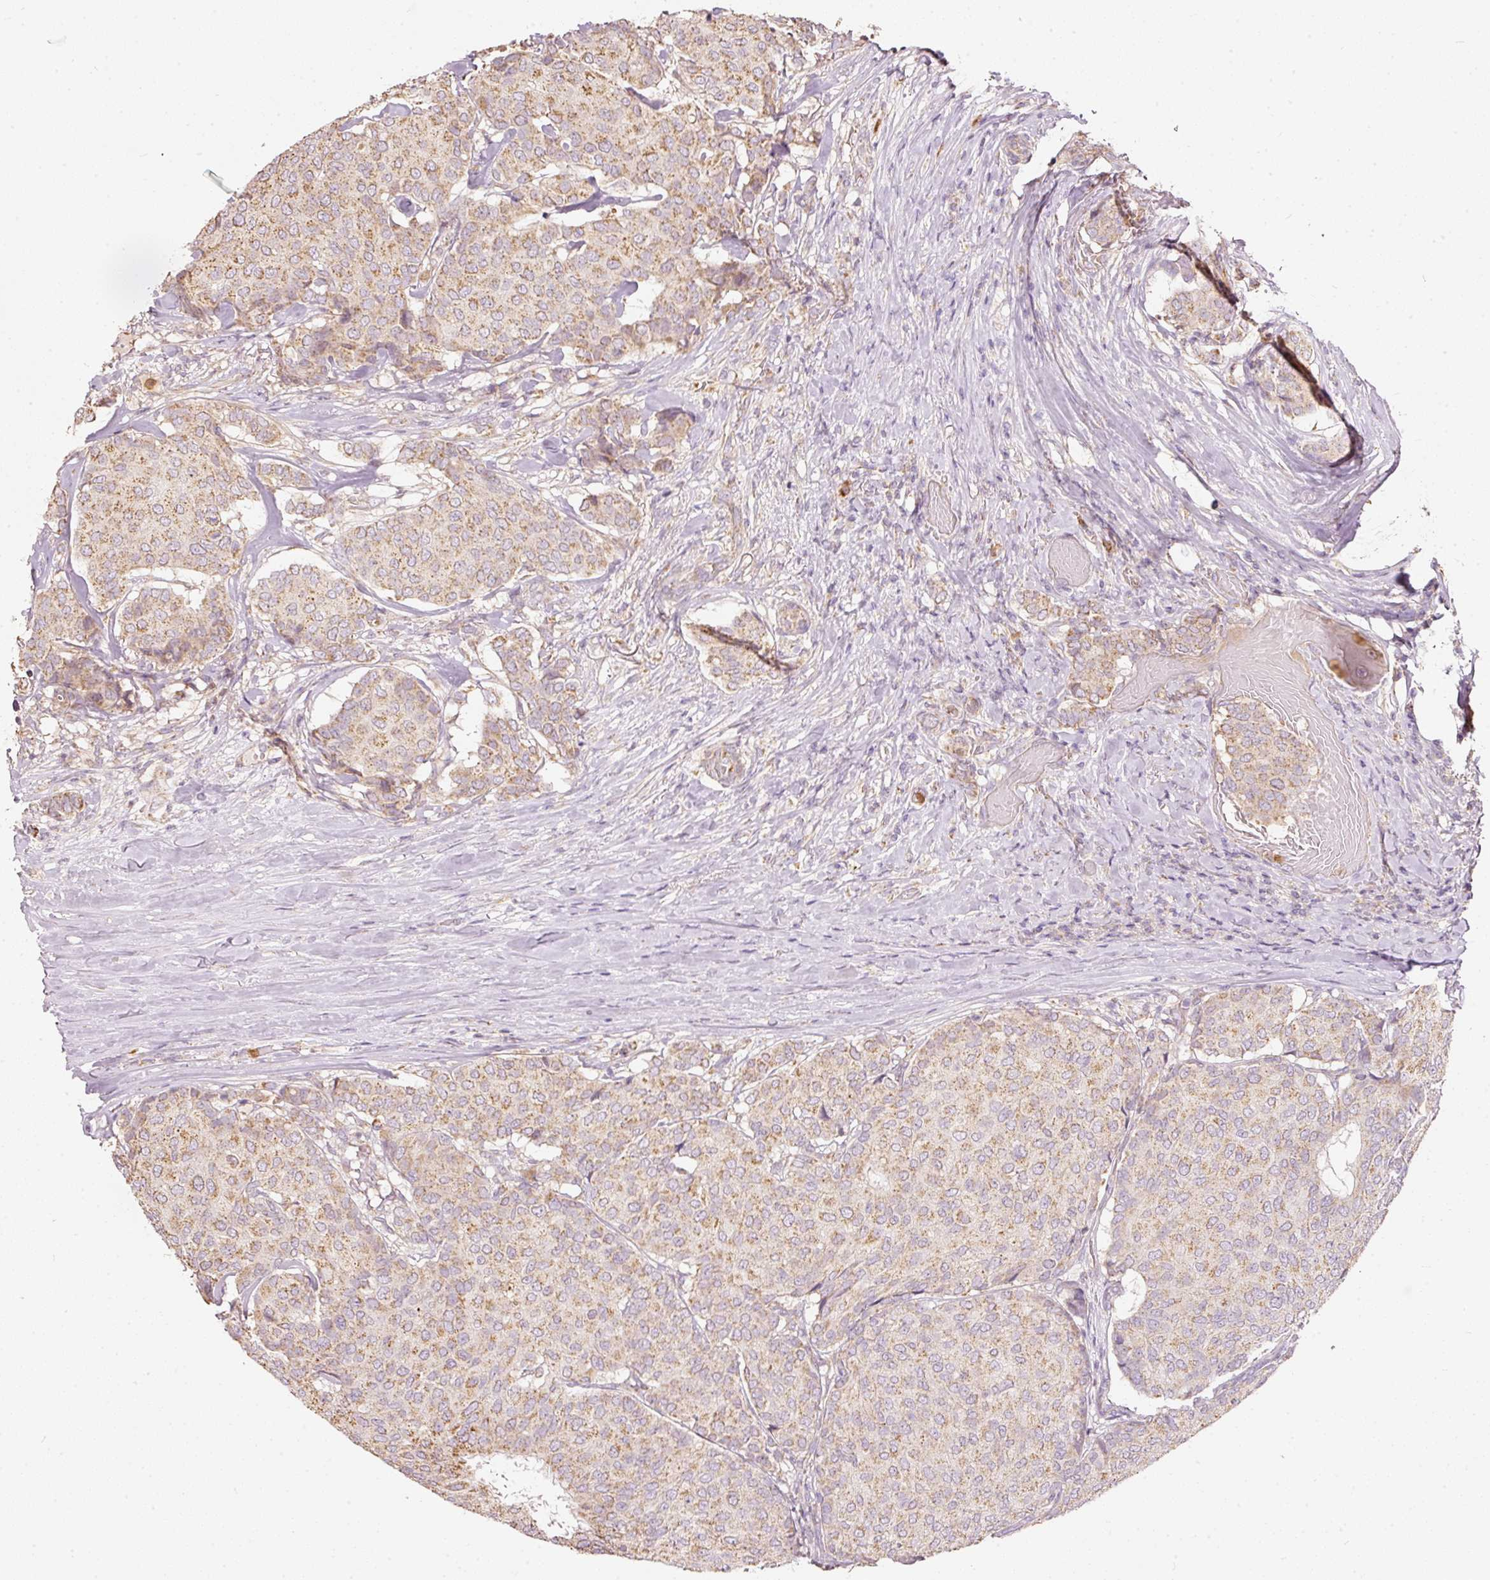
{"staining": {"intensity": "moderate", "quantity": ">75%", "location": "cytoplasmic/membranous"}, "tissue": "breast cancer", "cell_type": "Tumor cells", "image_type": "cancer", "snomed": [{"axis": "morphology", "description": "Duct carcinoma"}, {"axis": "topography", "description": "Breast"}], "caption": "The photomicrograph reveals a brown stain indicating the presence of a protein in the cytoplasmic/membranous of tumor cells in breast cancer.", "gene": "PSENEN", "patient": {"sex": "female", "age": 75}}